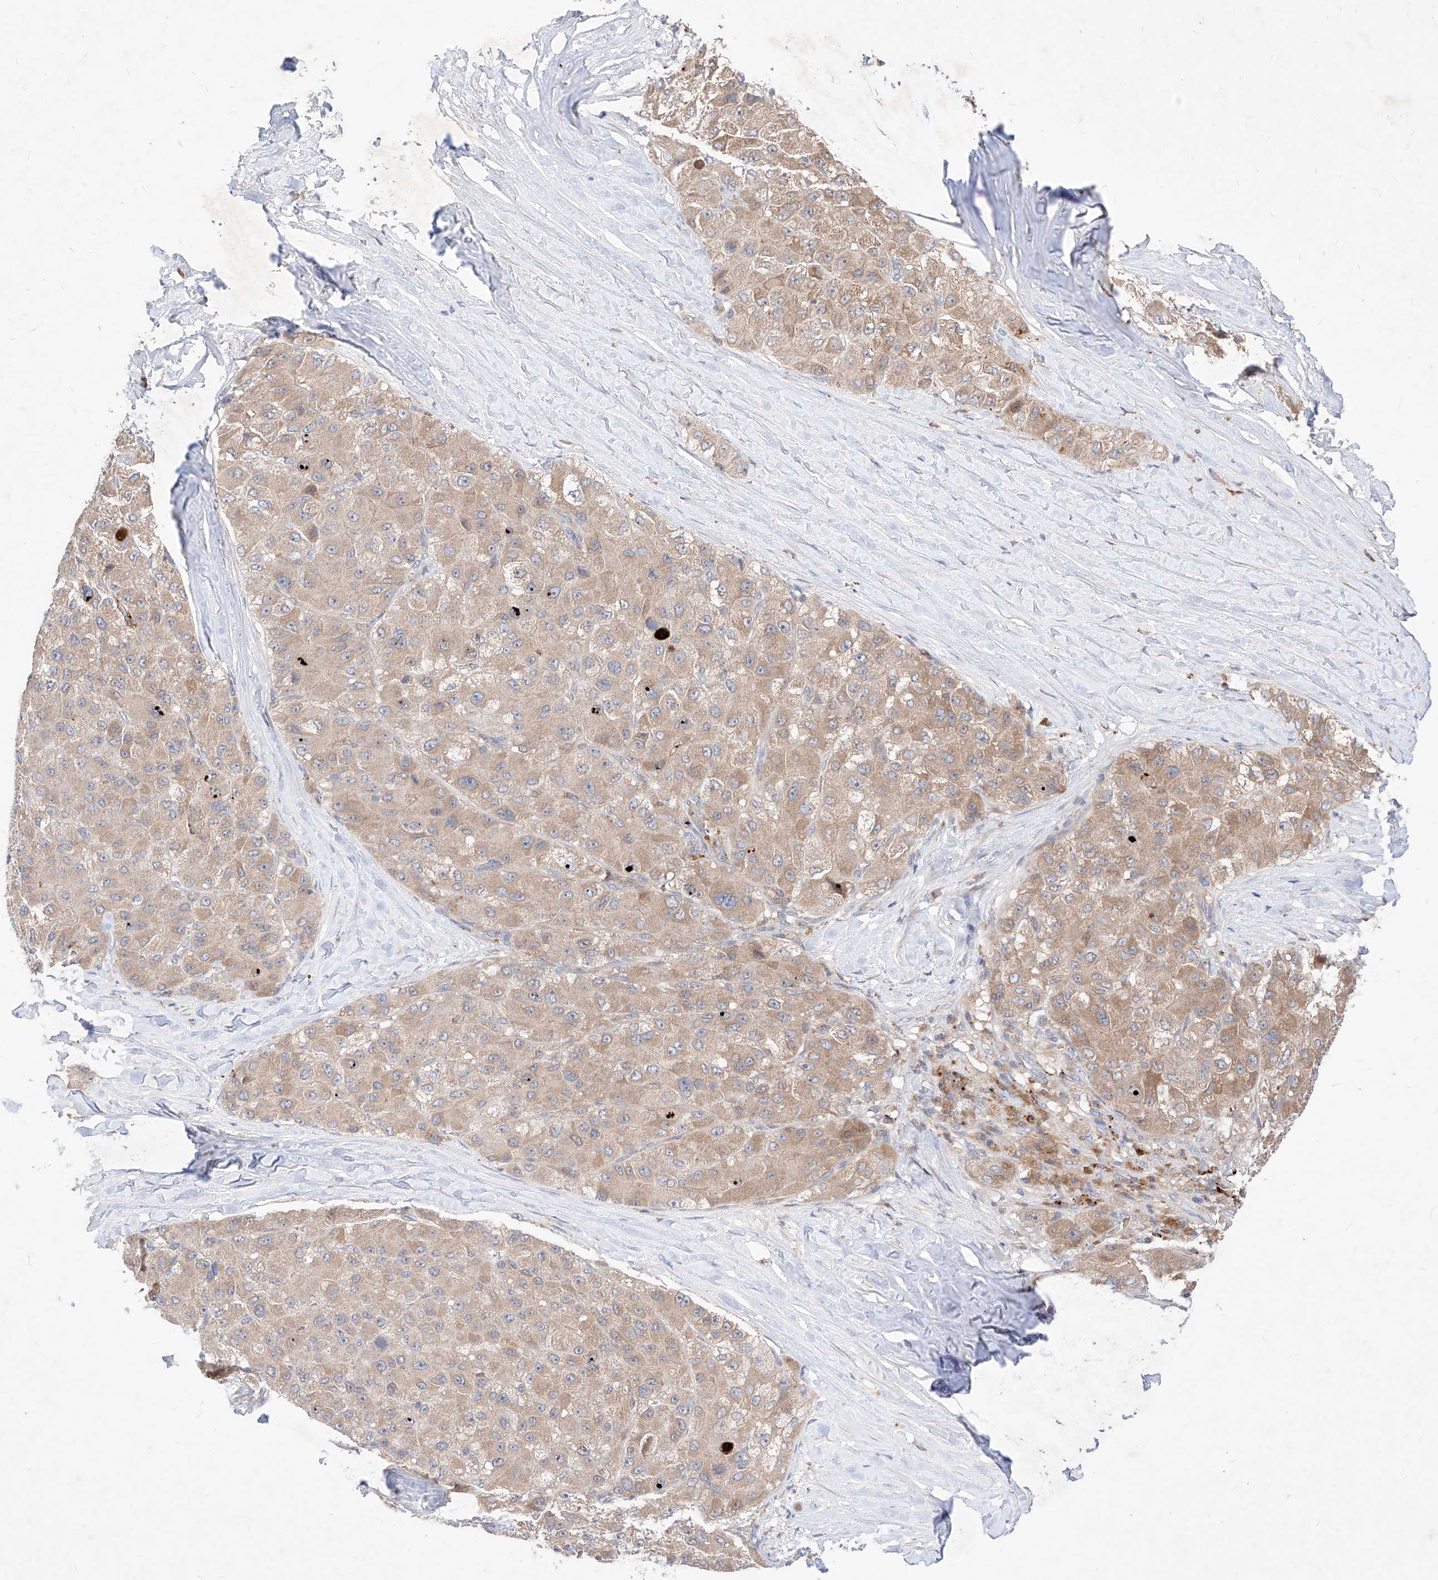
{"staining": {"intensity": "weak", "quantity": ">75%", "location": "cytoplasmic/membranous"}, "tissue": "liver cancer", "cell_type": "Tumor cells", "image_type": "cancer", "snomed": [{"axis": "morphology", "description": "Carcinoma, Hepatocellular, NOS"}, {"axis": "topography", "description": "Liver"}], "caption": "Hepatocellular carcinoma (liver) tissue shows weak cytoplasmic/membranous staining in approximately >75% of tumor cells", "gene": "TSNAX", "patient": {"sex": "male", "age": 80}}